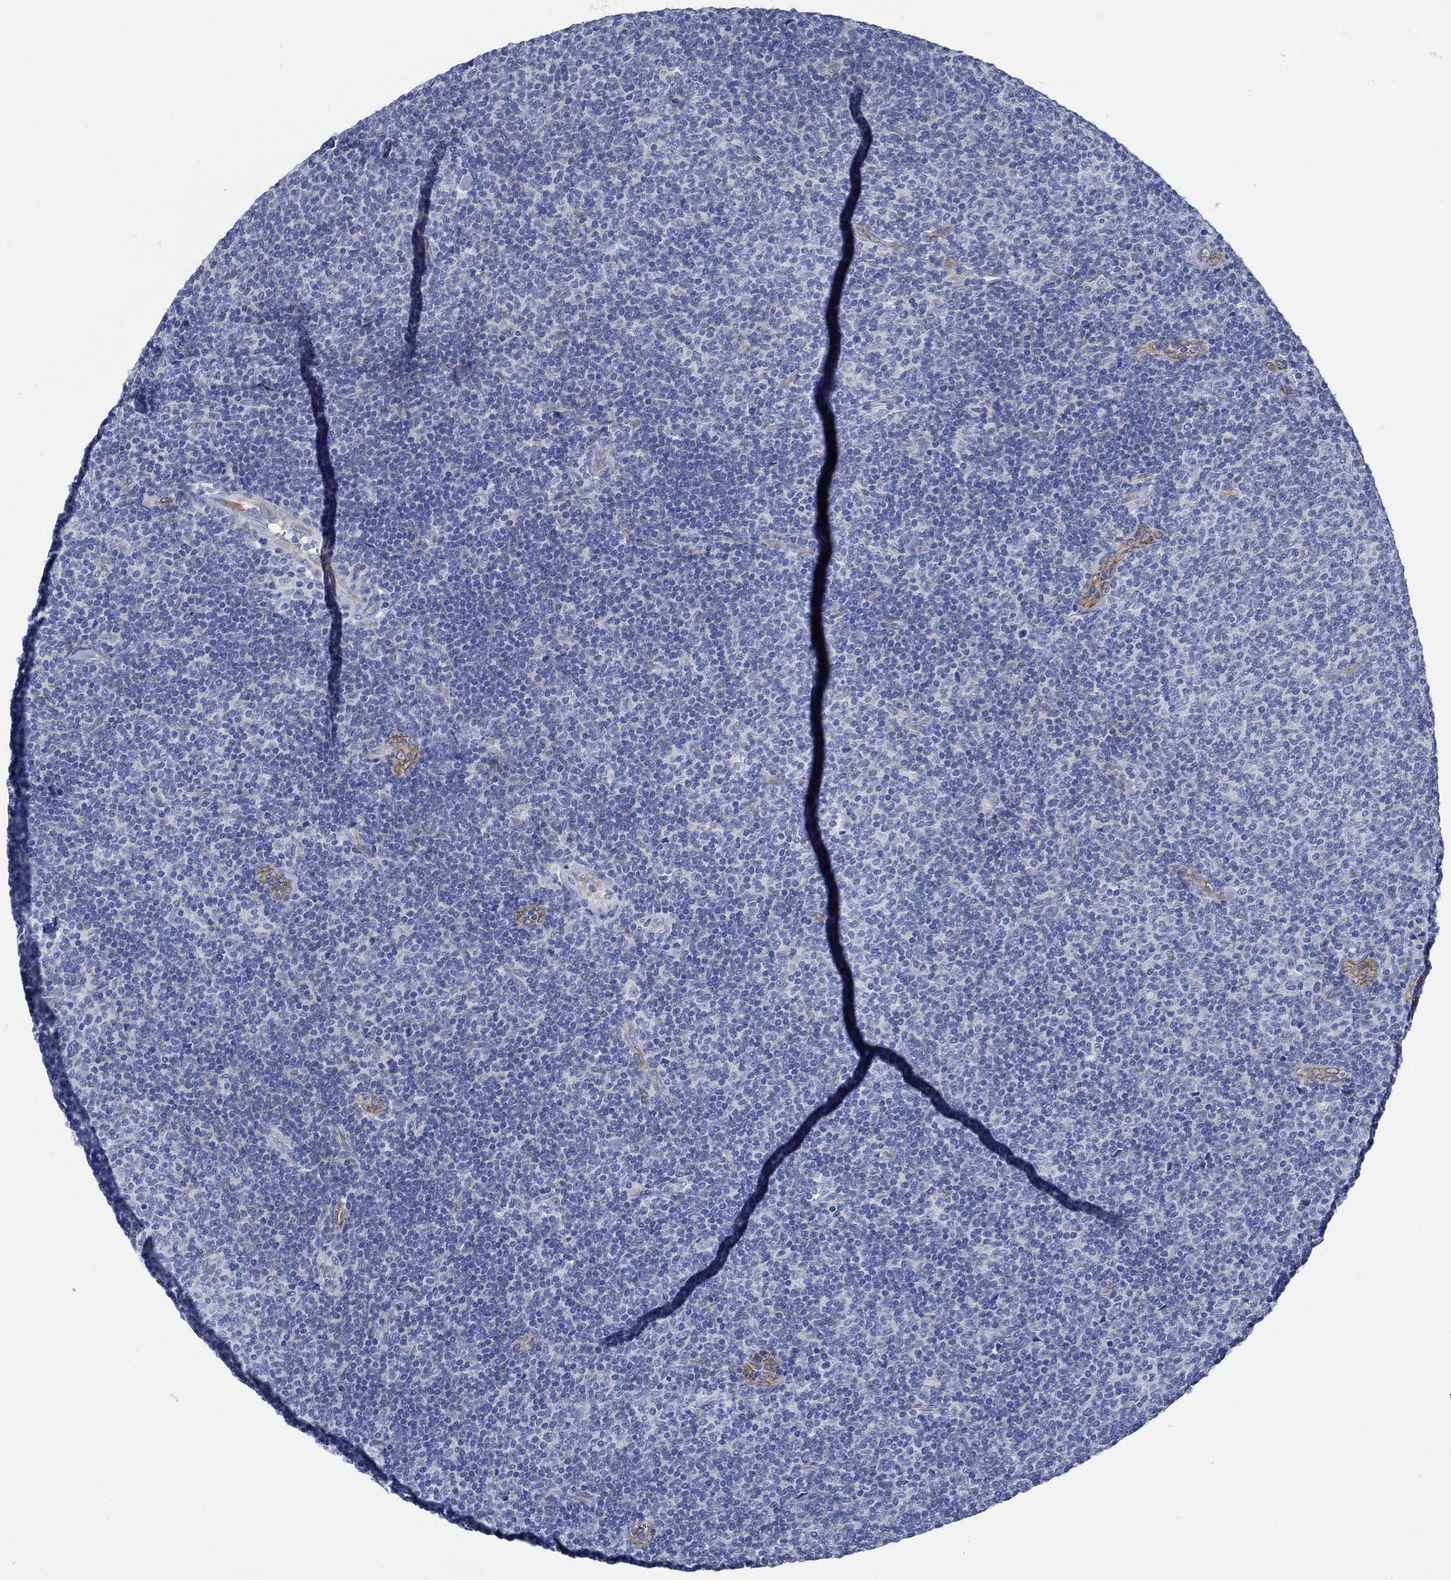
{"staining": {"intensity": "negative", "quantity": "none", "location": "none"}, "tissue": "lymphoma", "cell_type": "Tumor cells", "image_type": "cancer", "snomed": [{"axis": "morphology", "description": "Malignant lymphoma, non-Hodgkin's type, Low grade"}, {"axis": "topography", "description": "Lymph node"}], "caption": "DAB (3,3'-diaminobenzidine) immunohistochemical staining of human low-grade malignant lymphoma, non-Hodgkin's type exhibits no significant positivity in tumor cells. (DAB immunohistochemistry (IHC) with hematoxylin counter stain).", "gene": "HECW2", "patient": {"sex": "male", "age": 52}}